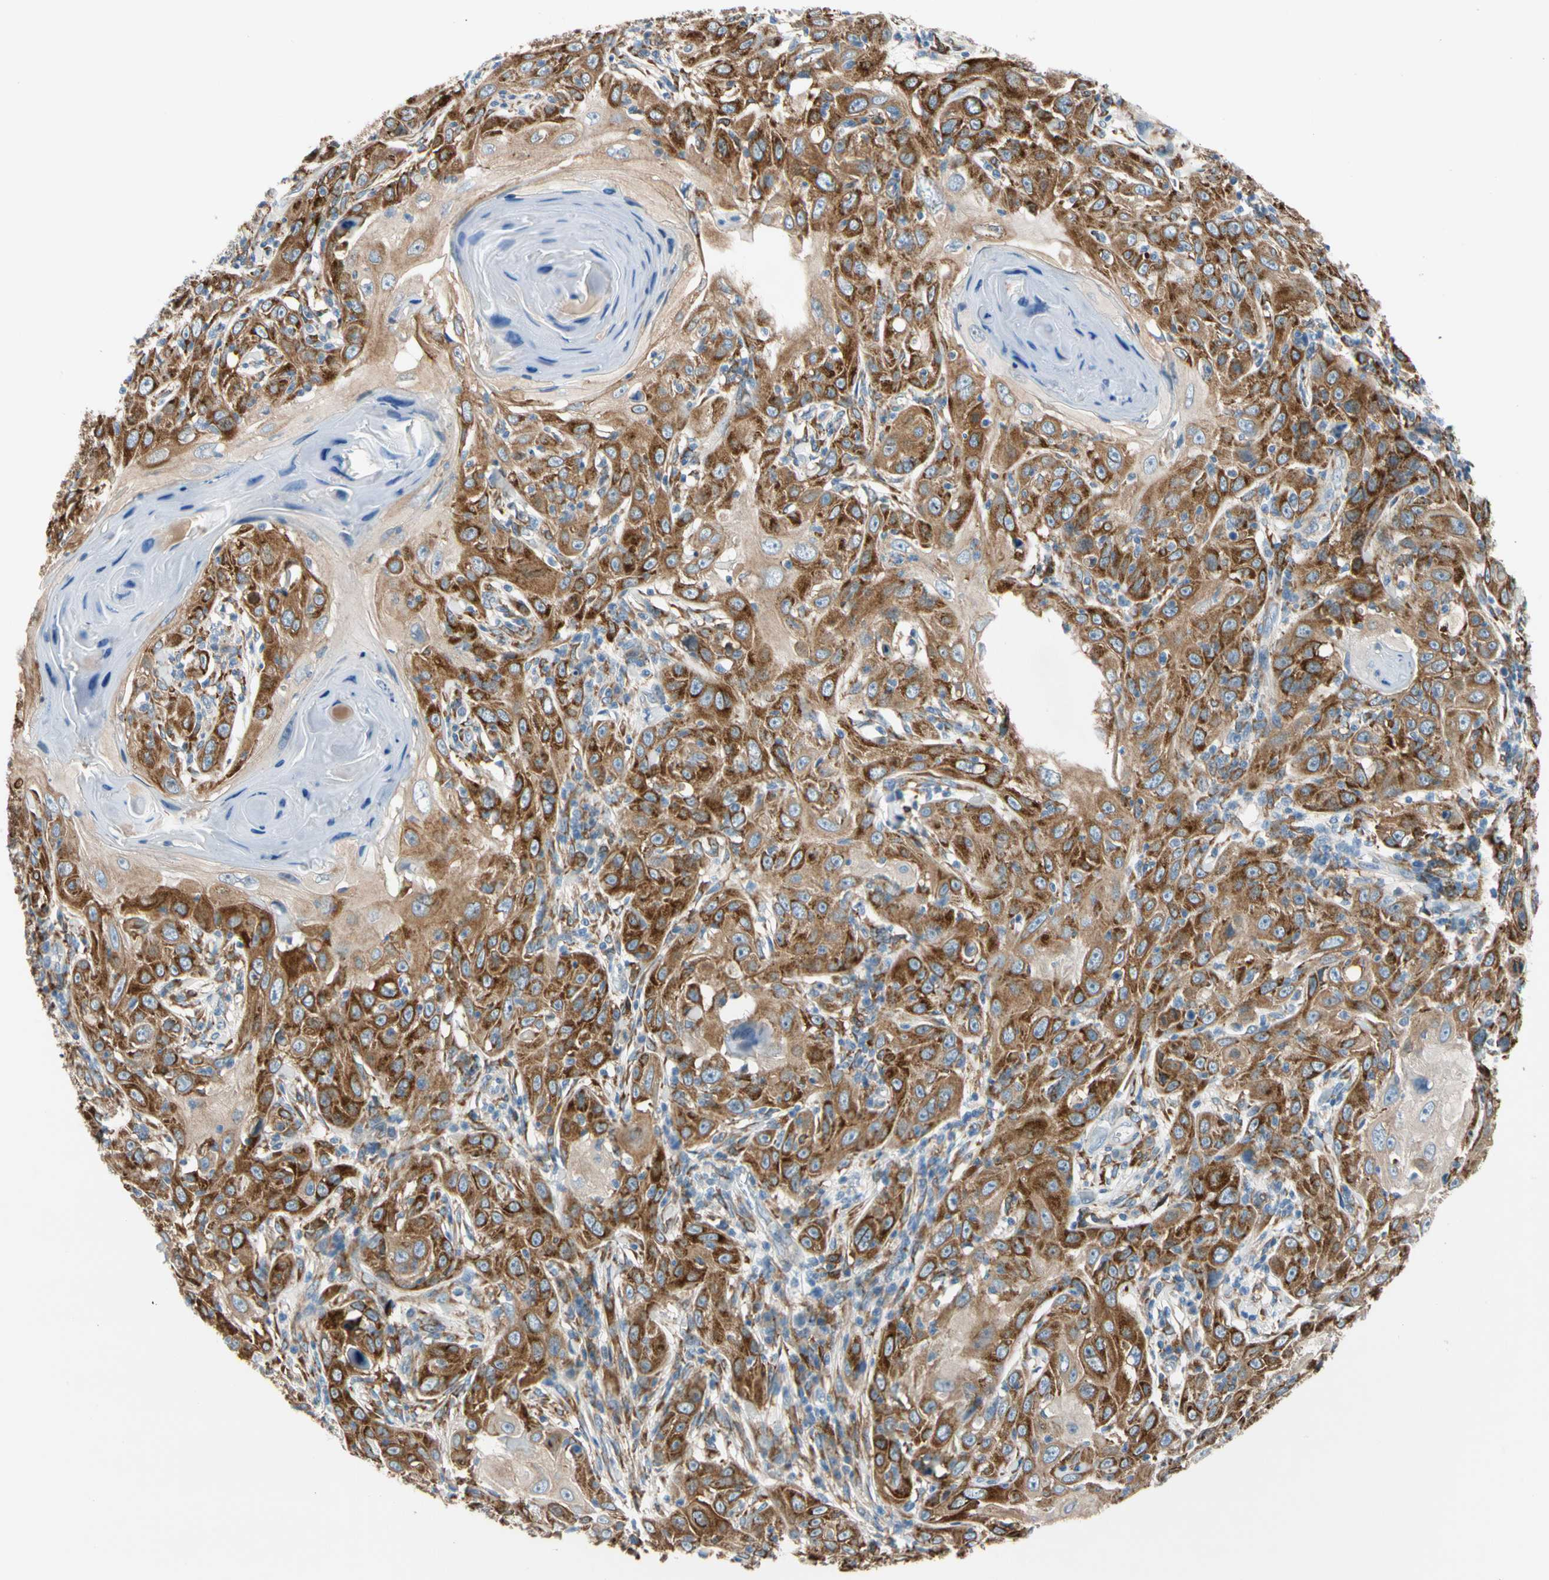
{"staining": {"intensity": "strong", "quantity": ">75%", "location": "cytoplasmic/membranous"}, "tissue": "skin cancer", "cell_type": "Tumor cells", "image_type": "cancer", "snomed": [{"axis": "morphology", "description": "Squamous cell carcinoma, NOS"}, {"axis": "topography", "description": "Skin"}], "caption": "Human skin cancer (squamous cell carcinoma) stained with a brown dye exhibits strong cytoplasmic/membranous positive staining in about >75% of tumor cells.", "gene": "LRPAP1", "patient": {"sex": "female", "age": 88}}